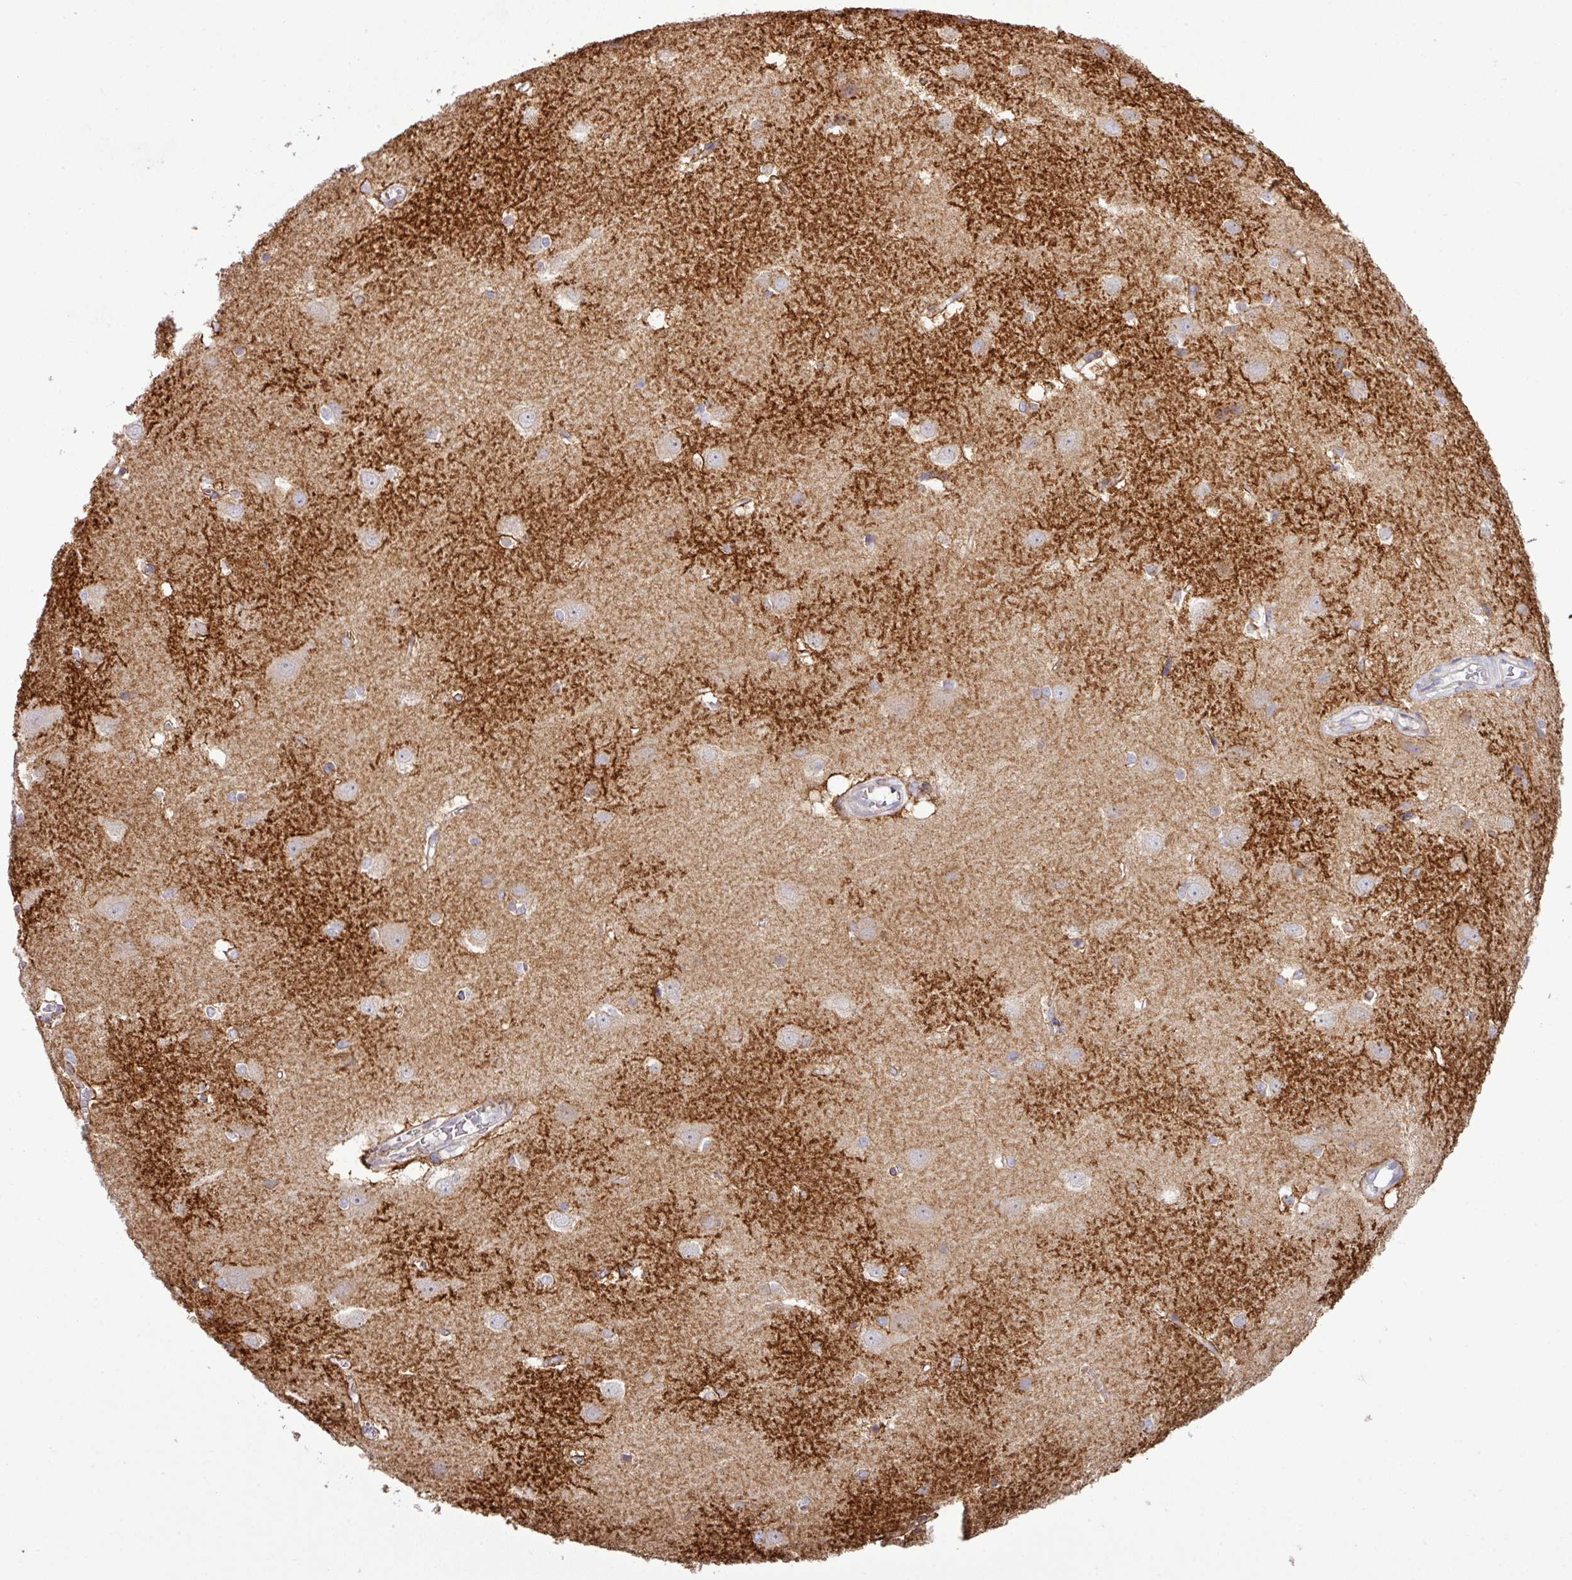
{"staining": {"intensity": "weak", "quantity": "<25%", "location": "cytoplasmic/membranous"}, "tissue": "cerebral cortex", "cell_type": "Endothelial cells", "image_type": "normal", "snomed": [{"axis": "morphology", "description": "Normal tissue, NOS"}, {"axis": "topography", "description": "Cerebral cortex"}], "caption": "A micrograph of cerebral cortex stained for a protein reveals no brown staining in endothelial cells.", "gene": "CFAP97", "patient": {"sex": "male", "age": 37}}